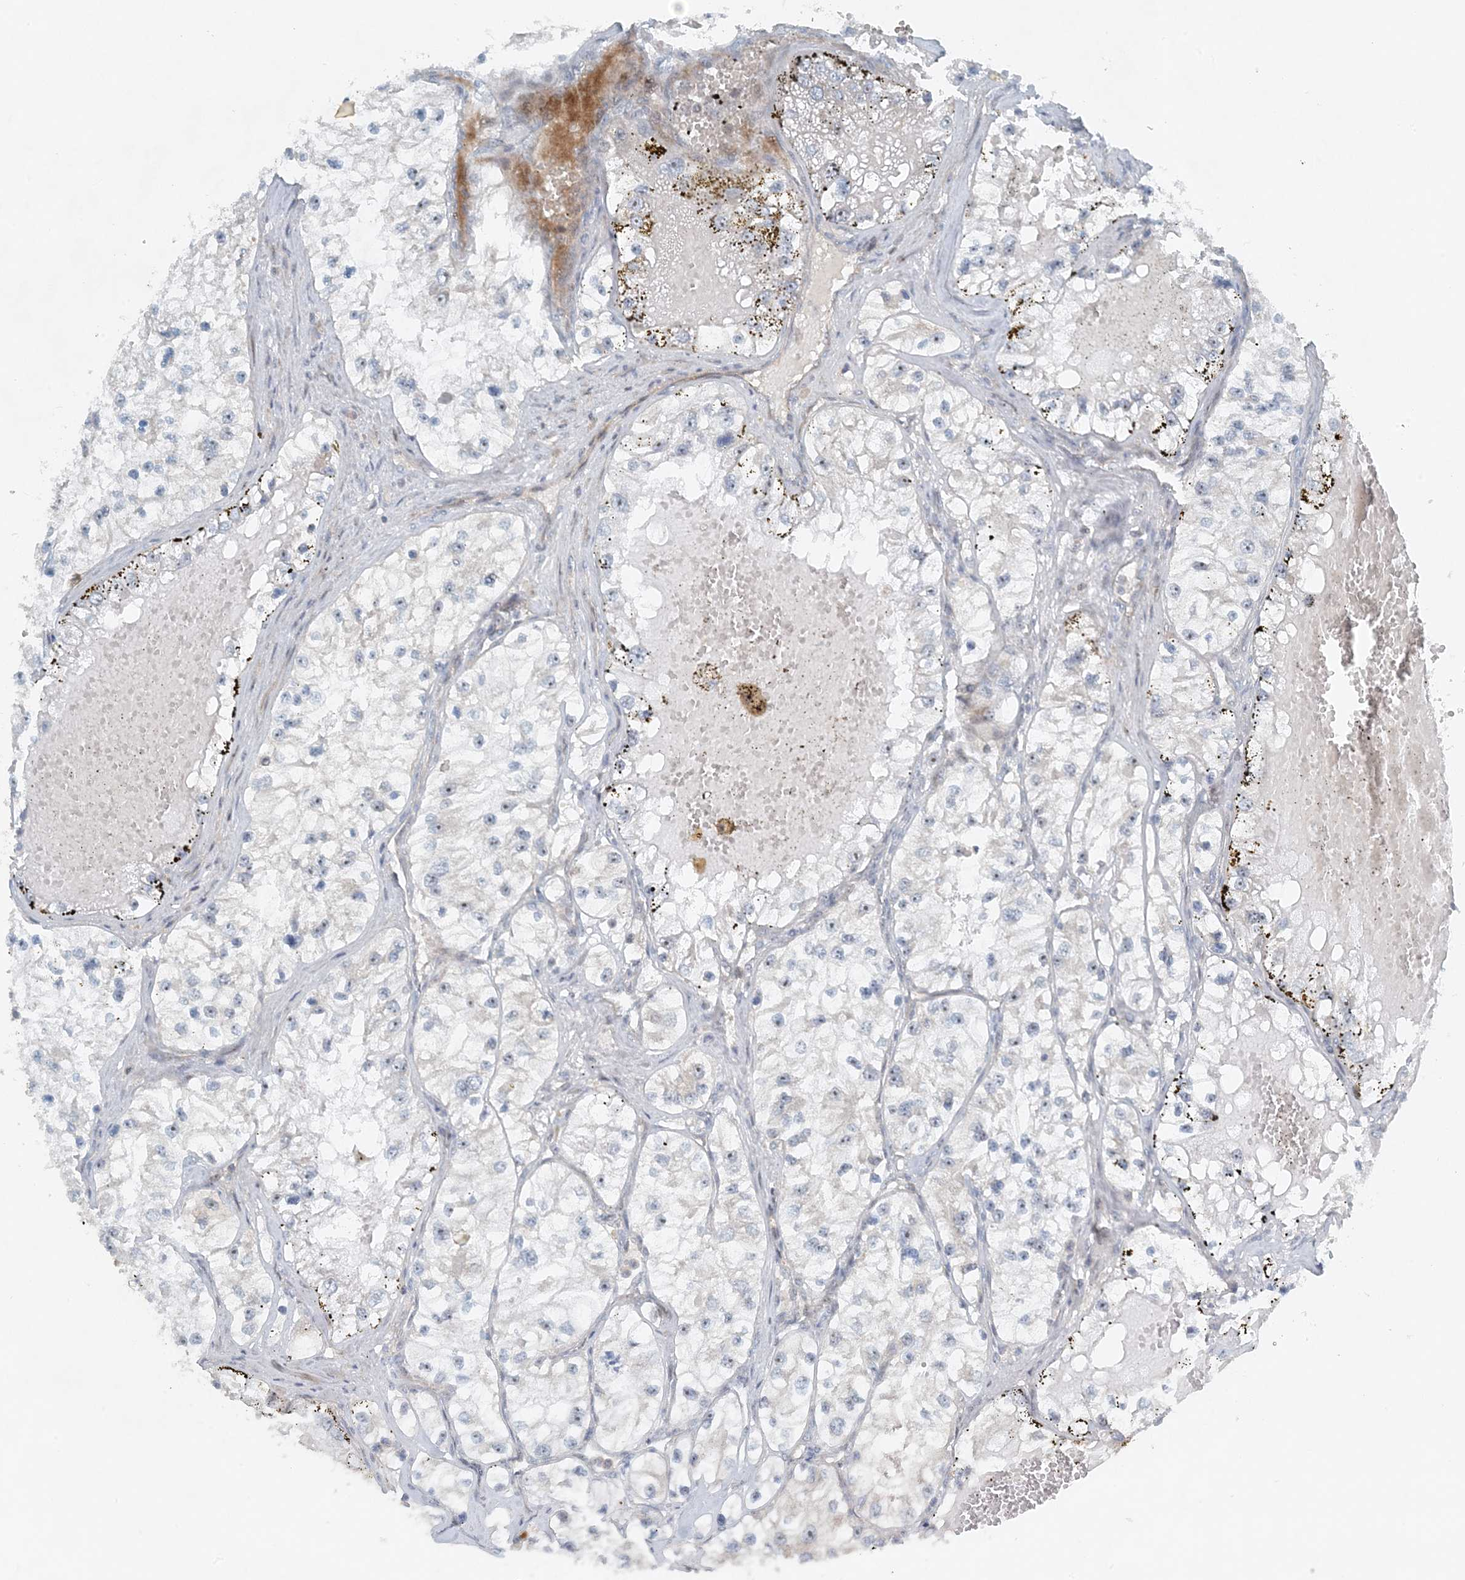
{"staining": {"intensity": "negative", "quantity": "none", "location": "none"}, "tissue": "renal cancer", "cell_type": "Tumor cells", "image_type": "cancer", "snomed": [{"axis": "morphology", "description": "Adenocarcinoma, NOS"}, {"axis": "topography", "description": "Kidney"}], "caption": "DAB (3,3'-diaminobenzidine) immunohistochemical staining of renal cancer displays no significant staining in tumor cells. The staining is performed using DAB (3,3'-diaminobenzidine) brown chromogen with nuclei counter-stained in using hematoxylin.", "gene": "MITD1", "patient": {"sex": "female", "age": 57}}